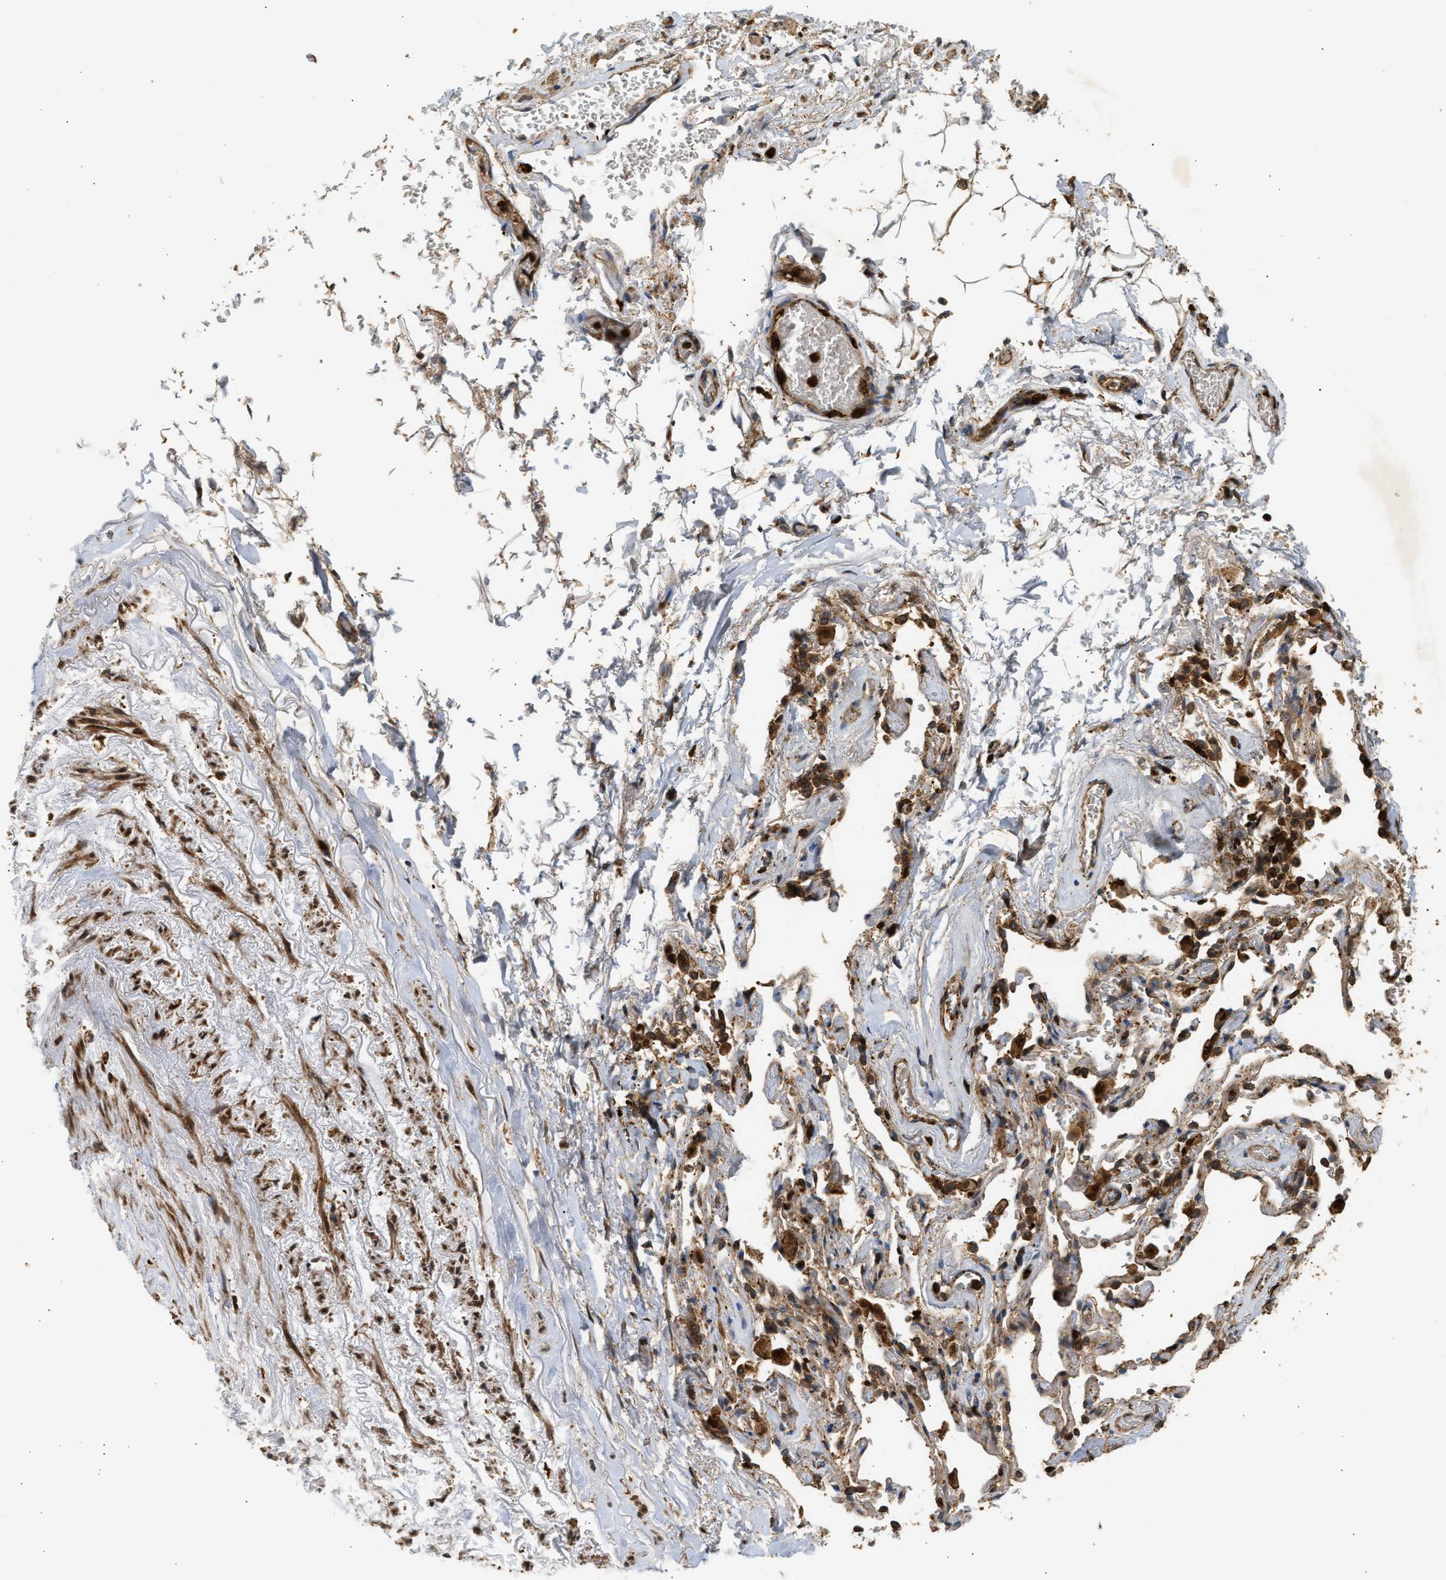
{"staining": {"intensity": "strong", "quantity": ">75%", "location": "cytoplasmic/membranous"}, "tissue": "adipose tissue", "cell_type": "Adipocytes", "image_type": "normal", "snomed": [{"axis": "morphology", "description": "Normal tissue, NOS"}, {"axis": "topography", "description": "Cartilage tissue"}, {"axis": "topography", "description": "Lung"}], "caption": "High-magnification brightfield microscopy of benign adipose tissue stained with DAB (3,3'-diaminobenzidine) (brown) and counterstained with hematoxylin (blue). adipocytes exhibit strong cytoplasmic/membranous staining is seen in approximately>75% of cells.", "gene": "ENSG00000282218", "patient": {"sex": "female", "age": 77}}